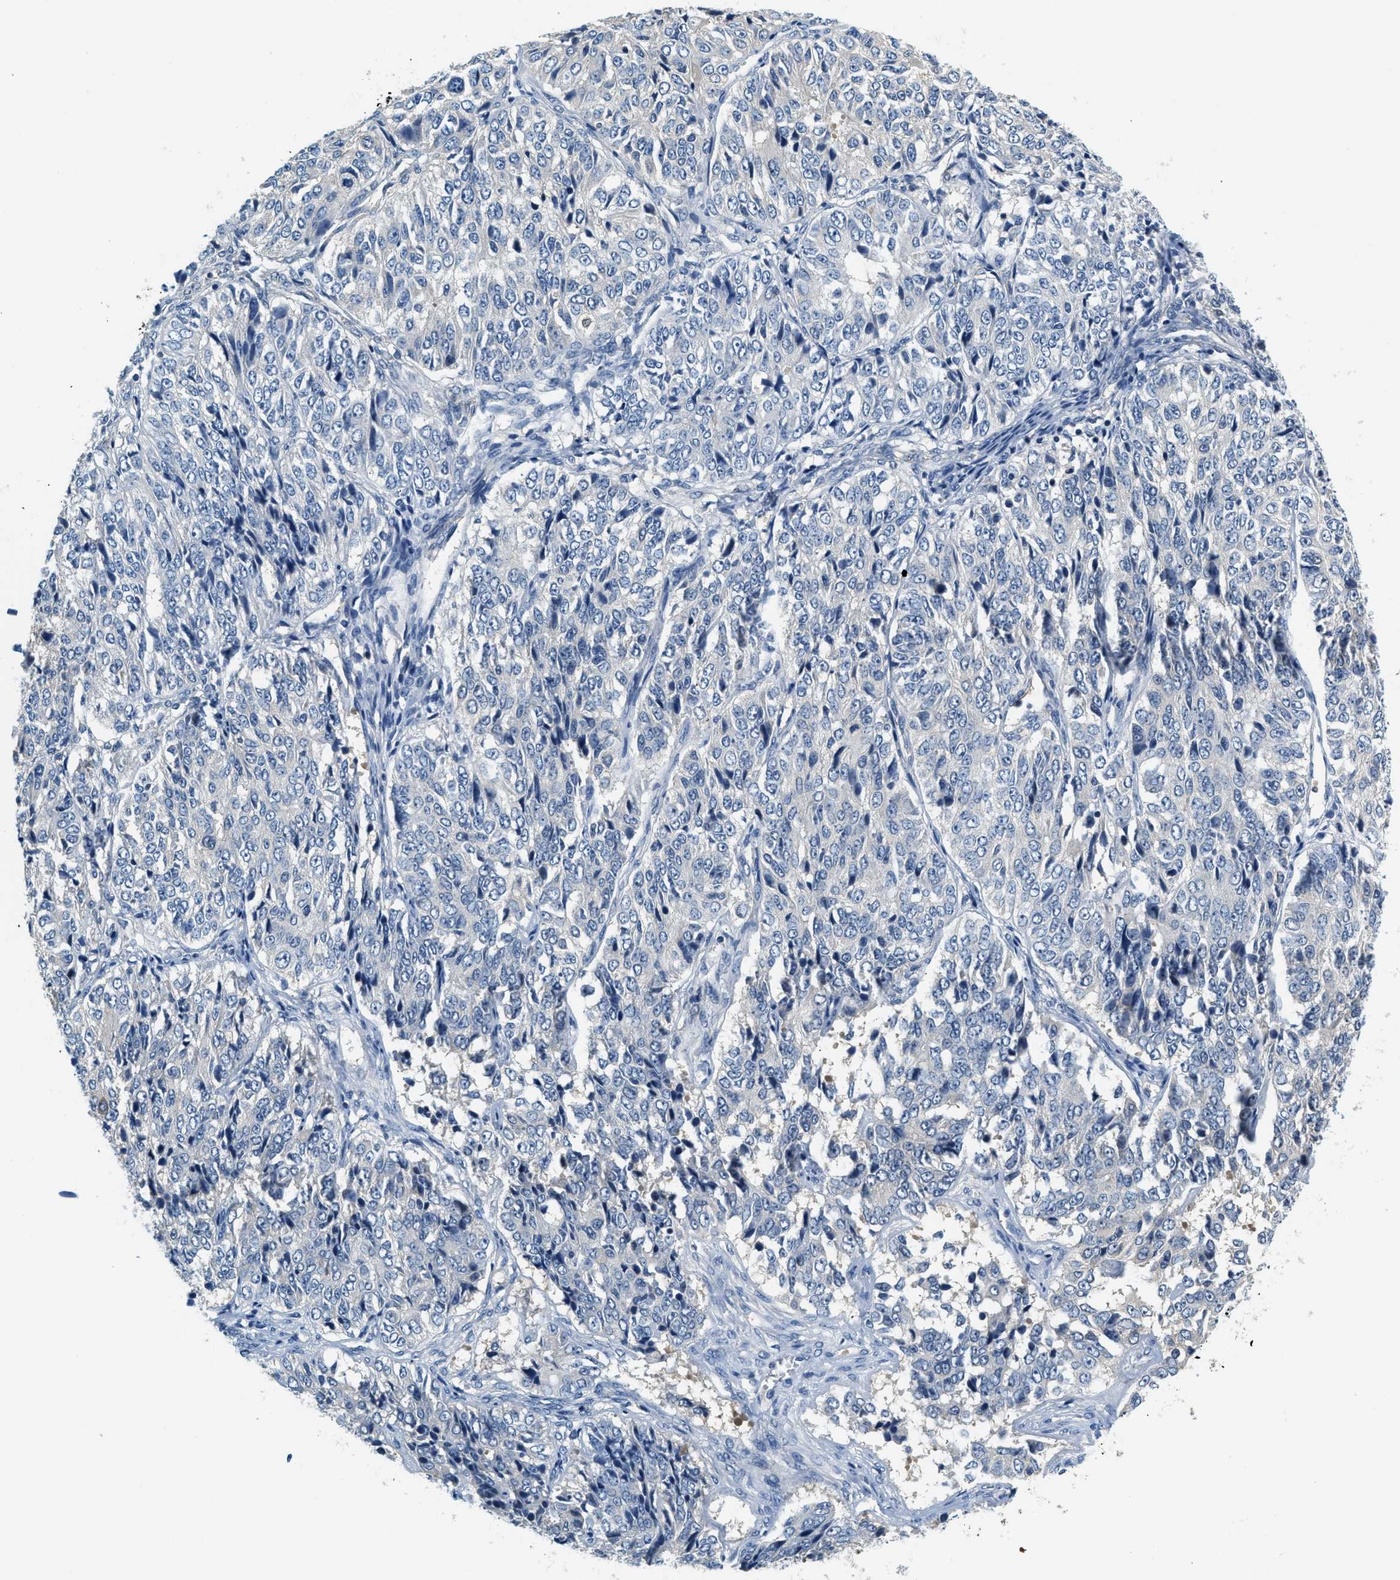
{"staining": {"intensity": "negative", "quantity": "none", "location": "none"}, "tissue": "ovarian cancer", "cell_type": "Tumor cells", "image_type": "cancer", "snomed": [{"axis": "morphology", "description": "Carcinoma, endometroid"}, {"axis": "topography", "description": "Ovary"}], "caption": "The micrograph demonstrates no significant staining in tumor cells of ovarian cancer (endometroid carcinoma).", "gene": "SLC35E1", "patient": {"sex": "female", "age": 51}}